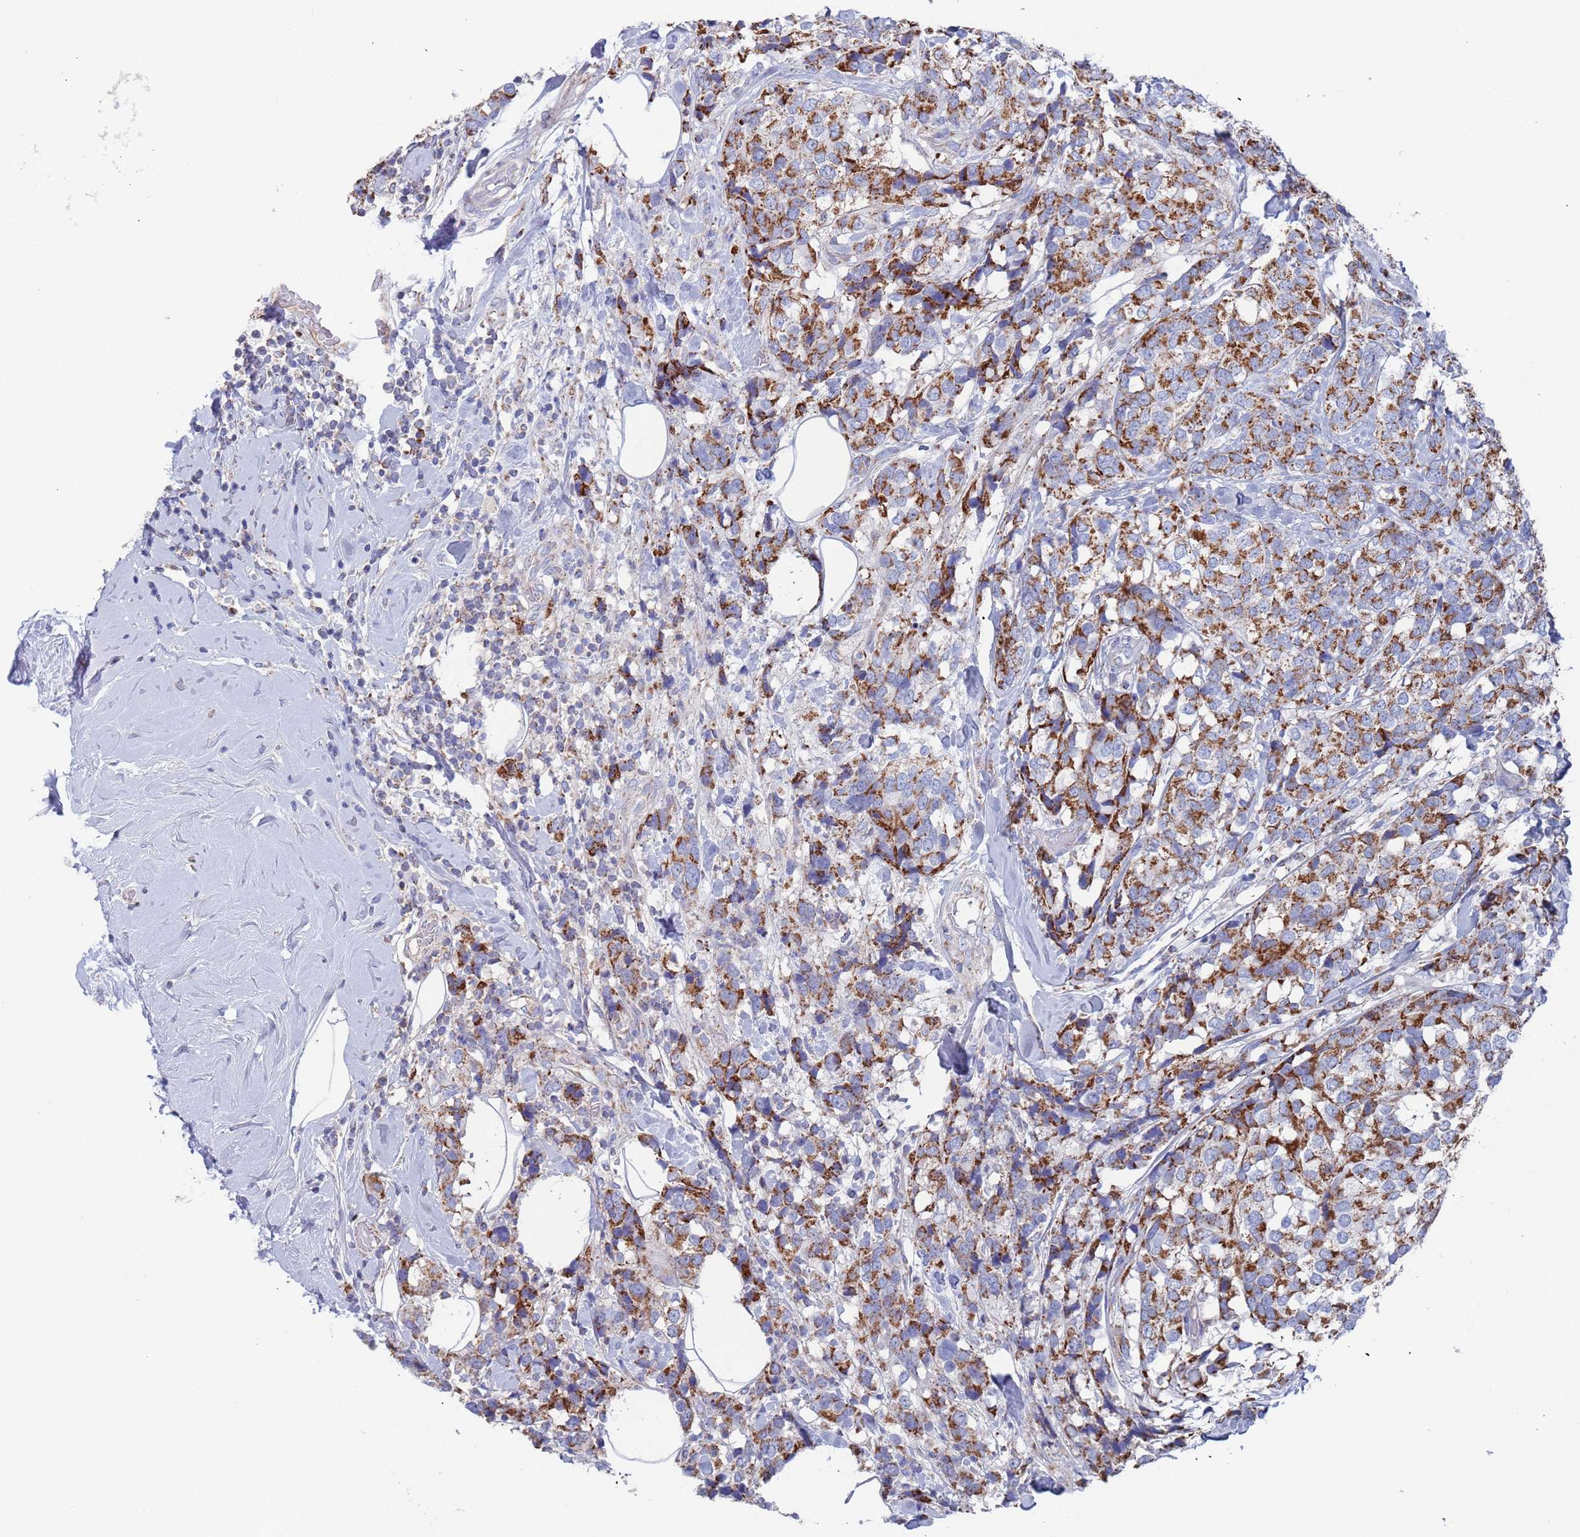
{"staining": {"intensity": "strong", "quantity": ">75%", "location": "cytoplasmic/membranous"}, "tissue": "breast cancer", "cell_type": "Tumor cells", "image_type": "cancer", "snomed": [{"axis": "morphology", "description": "Lobular carcinoma"}, {"axis": "topography", "description": "Breast"}], "caption": "Strong cytoplasmic/membranous staining for a protein is present in approximately >75% of tumor cells of lobular carcinoma (breast) using immunohistochemistry.", "gene": "MRPL22", "patient": {"sex": "female", "age": 59}}